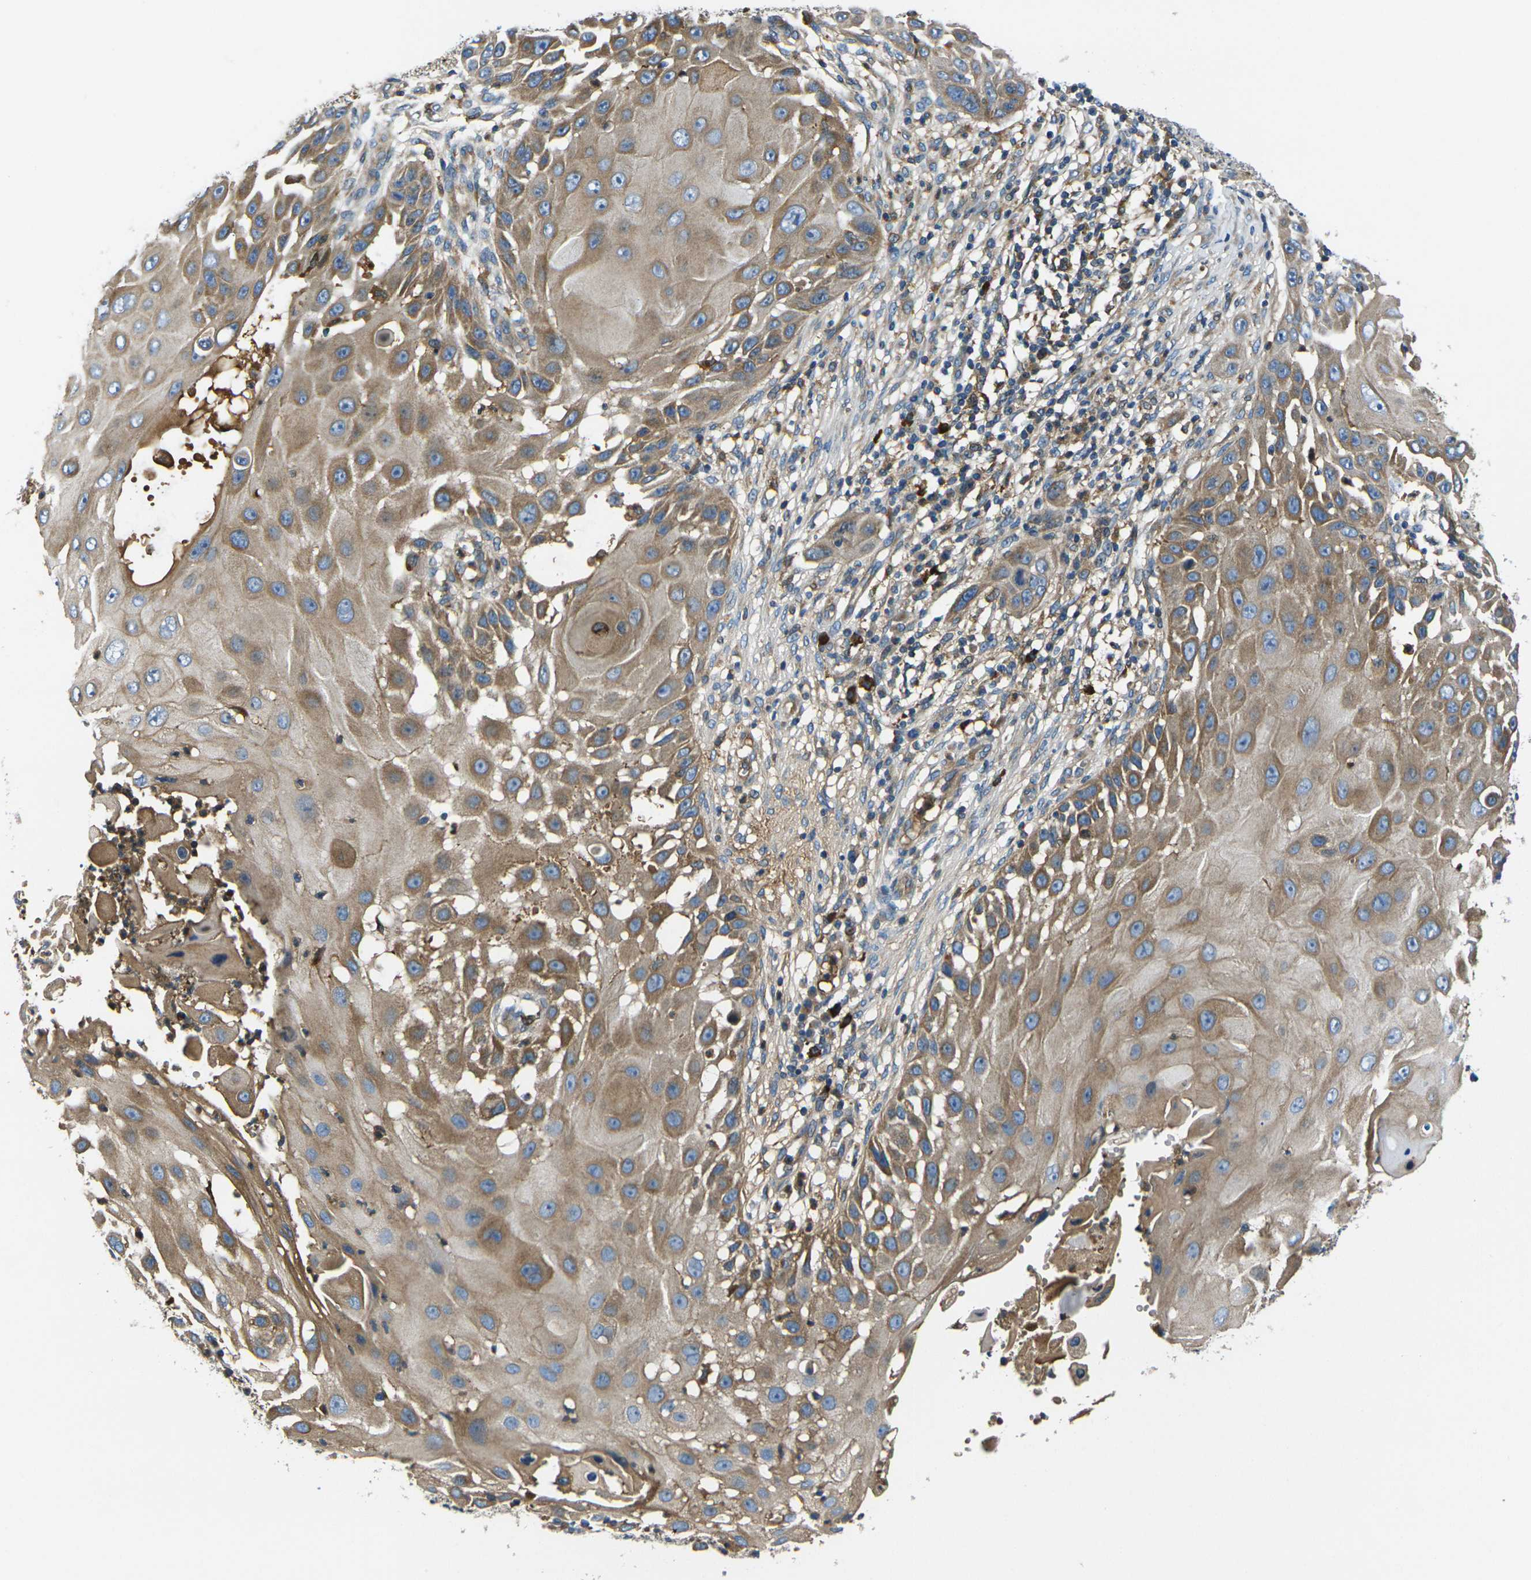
{"staining": {"intensity": "moderate", "quantity": ">75%", "location": "cytoplasmic/membranous"}, "tissue": "skin cancer", "cell_type": "Tumor cells", "image_type": "cancer", "snomed": [{"axis": "morphology", "description": "Squamous cell carcinoma, NOS"}, {"axis": "topography", "description": "Skin"}], "caption": "This is an image of immunohistochemistry (IHC) staining of skin cancer, which shows moderate positivity in the cytoplasmic/membranous of tumor cells.", "gene": "RAB1B", "patient": {"sex": "female", "age": 44}}